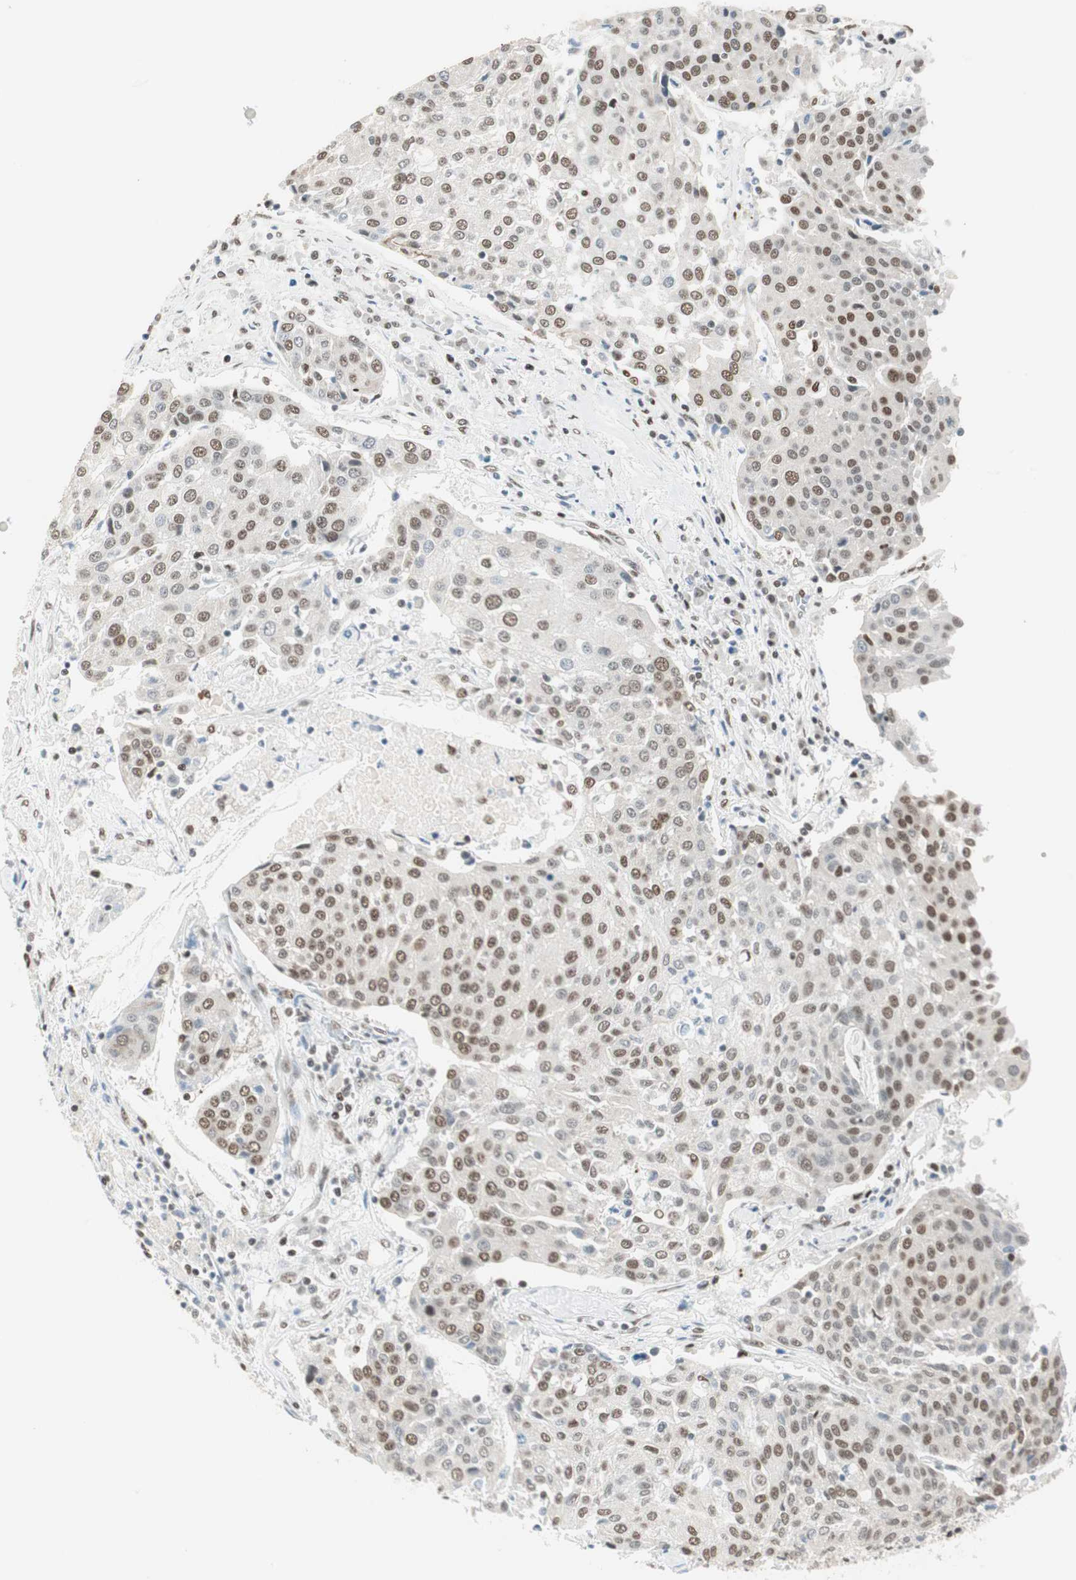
{"staining": {"intensity": "moderate", "quantity": ">75%", "location": "nuclear"}, "tissue": "urothelial cancer", "cell_type": "Tumor cells", "image_type": "cancer", "snomed": [{"axis": "morphology", "description": "Urothelial carcinoma, High grade"}, {"axis": "topography", "description": "Urinary bladder"}], "caption": "A photomicrograph showing moderate nuclear expression in approximately >75% of tumor cells in urothelial carcinoma (high-grade), as visualized by brown immunohistochemical staining.", "gene": "ZBTB17", "patient": {"sex": "female", "age": 85}}